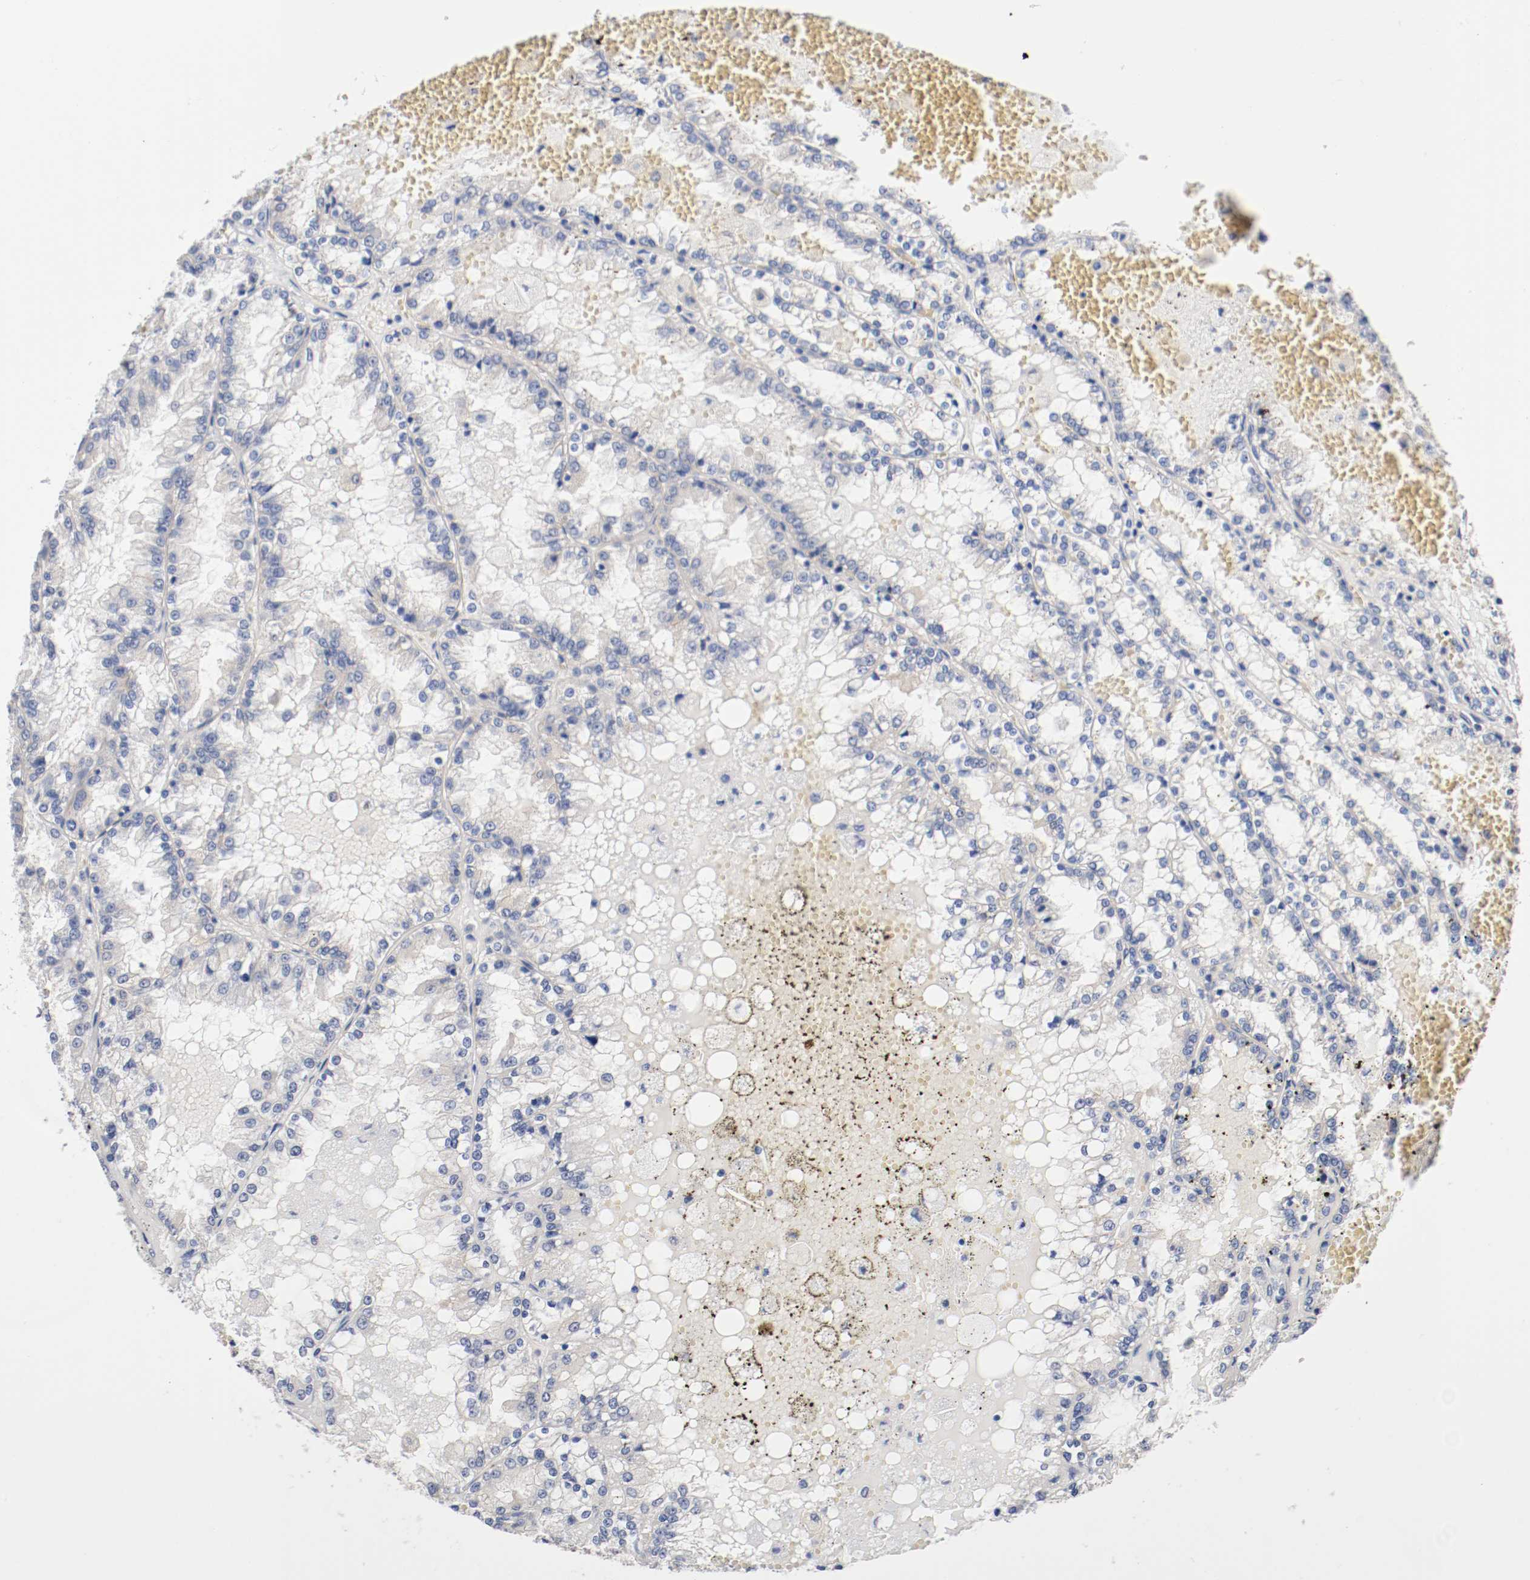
{"staining": {"intensity": "negative", "quantity": "none", "location": "none"}, "tissue": "renal cancer", "cell_type": "Tumor cells", "image_type": "cancer", "snomed": [{"axis": "morphology", "description": "Adenocarcinoma, NOS"}, {"axis": "topography", "description": "Kidney"}], "caption": "The IHC photomicrograph has no significant staining in tumor cells of renal cancer tissue. (Immunohistochemistry (ihc), brightfield microscopy, high magnification).", "gene": "HGS", "patient": {"sex": "female", "age": 56}}